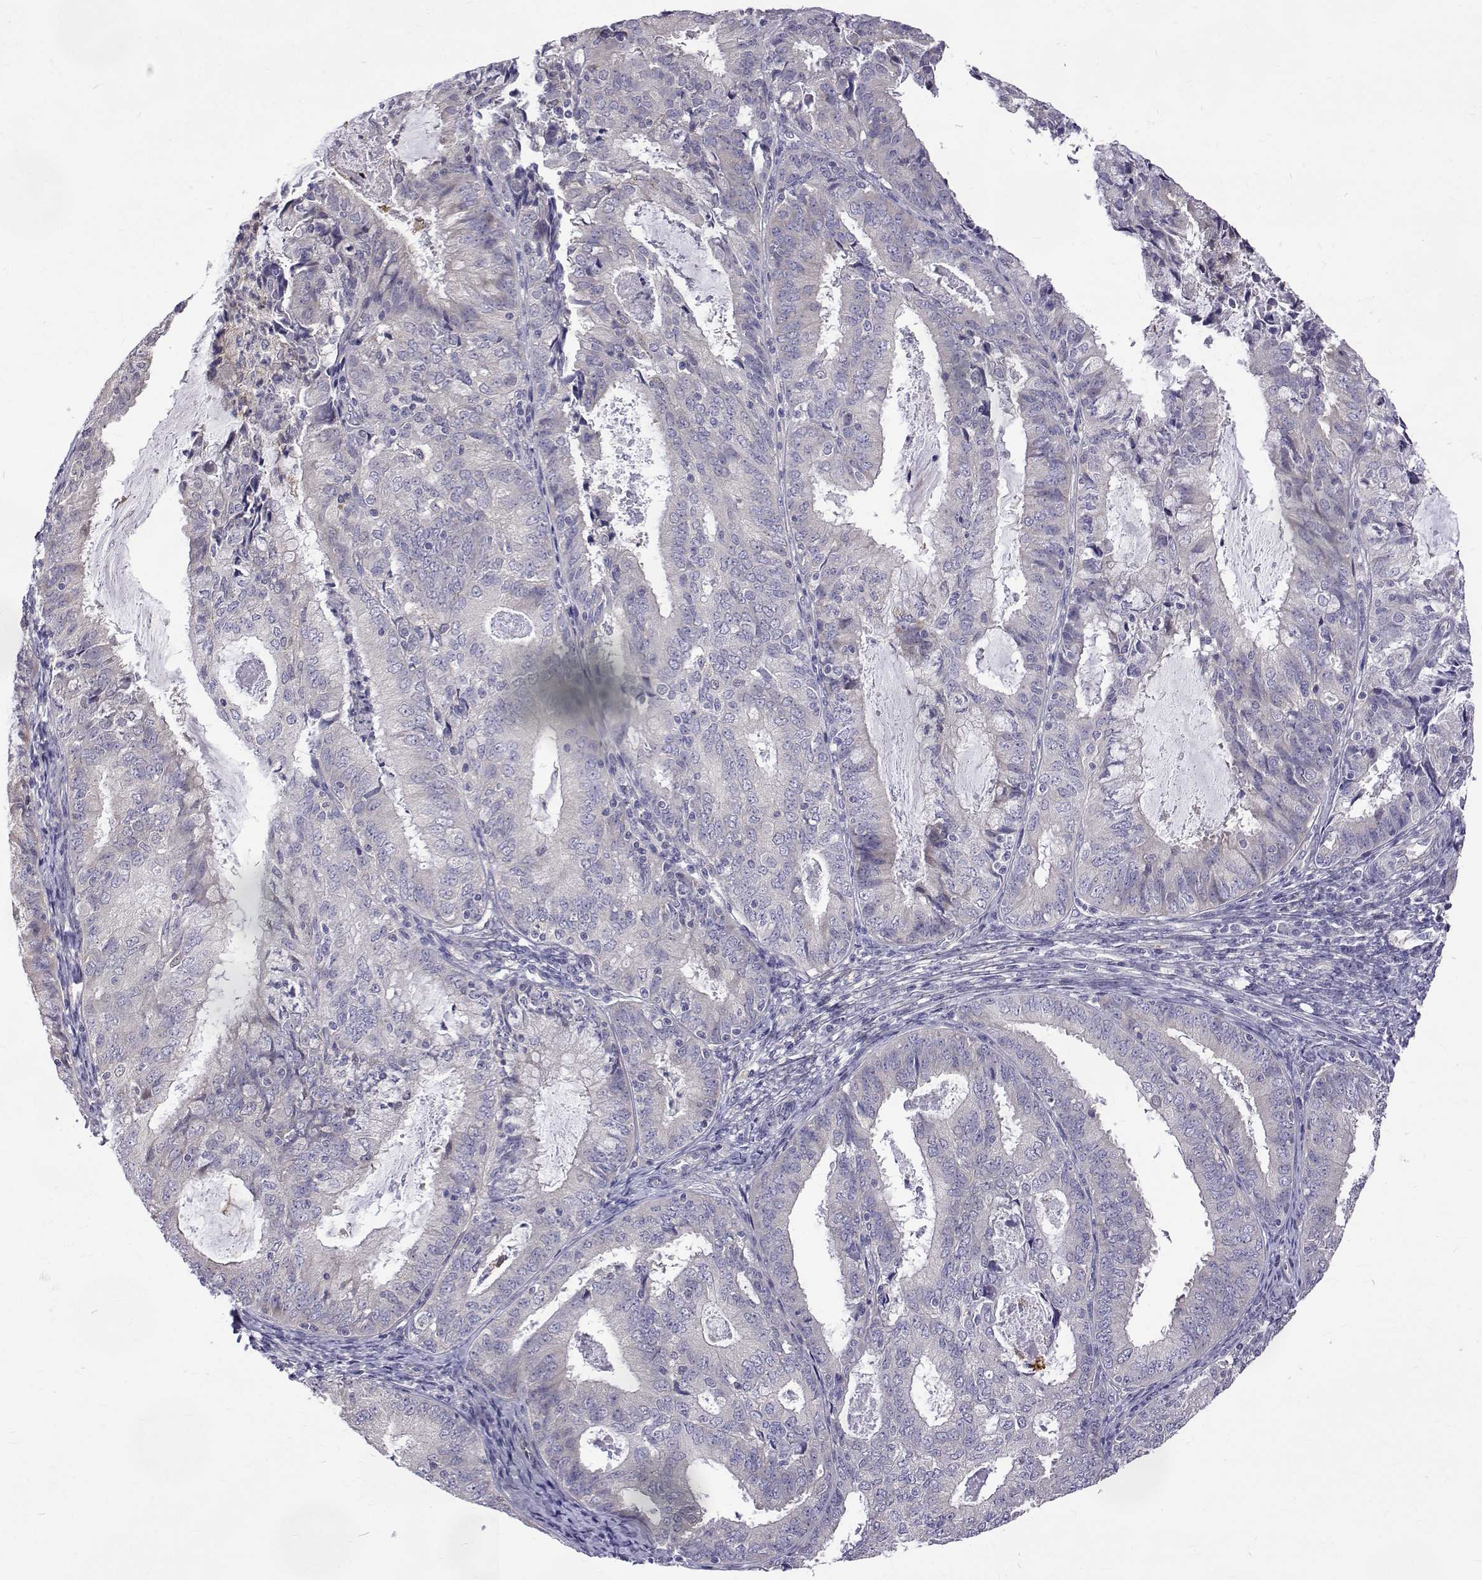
{"staining": {"intensity": "negative", "quantity": "none", "location": "none"}, "tissue": "endometrial cancer", "cell_type": "Tumor cells", "image_type": "cancer", "snomed": [{"axis": "morphology", "description": "Adenocarcinoma, NOS"}, {"axis": "topography", "description": "Endometrium"}], "caption": "A histopathology image of human endometrial cancer is negative for staining in tumor cells.", "gene": "PADI1", "patient": {"sex": "female", "age": 57}}